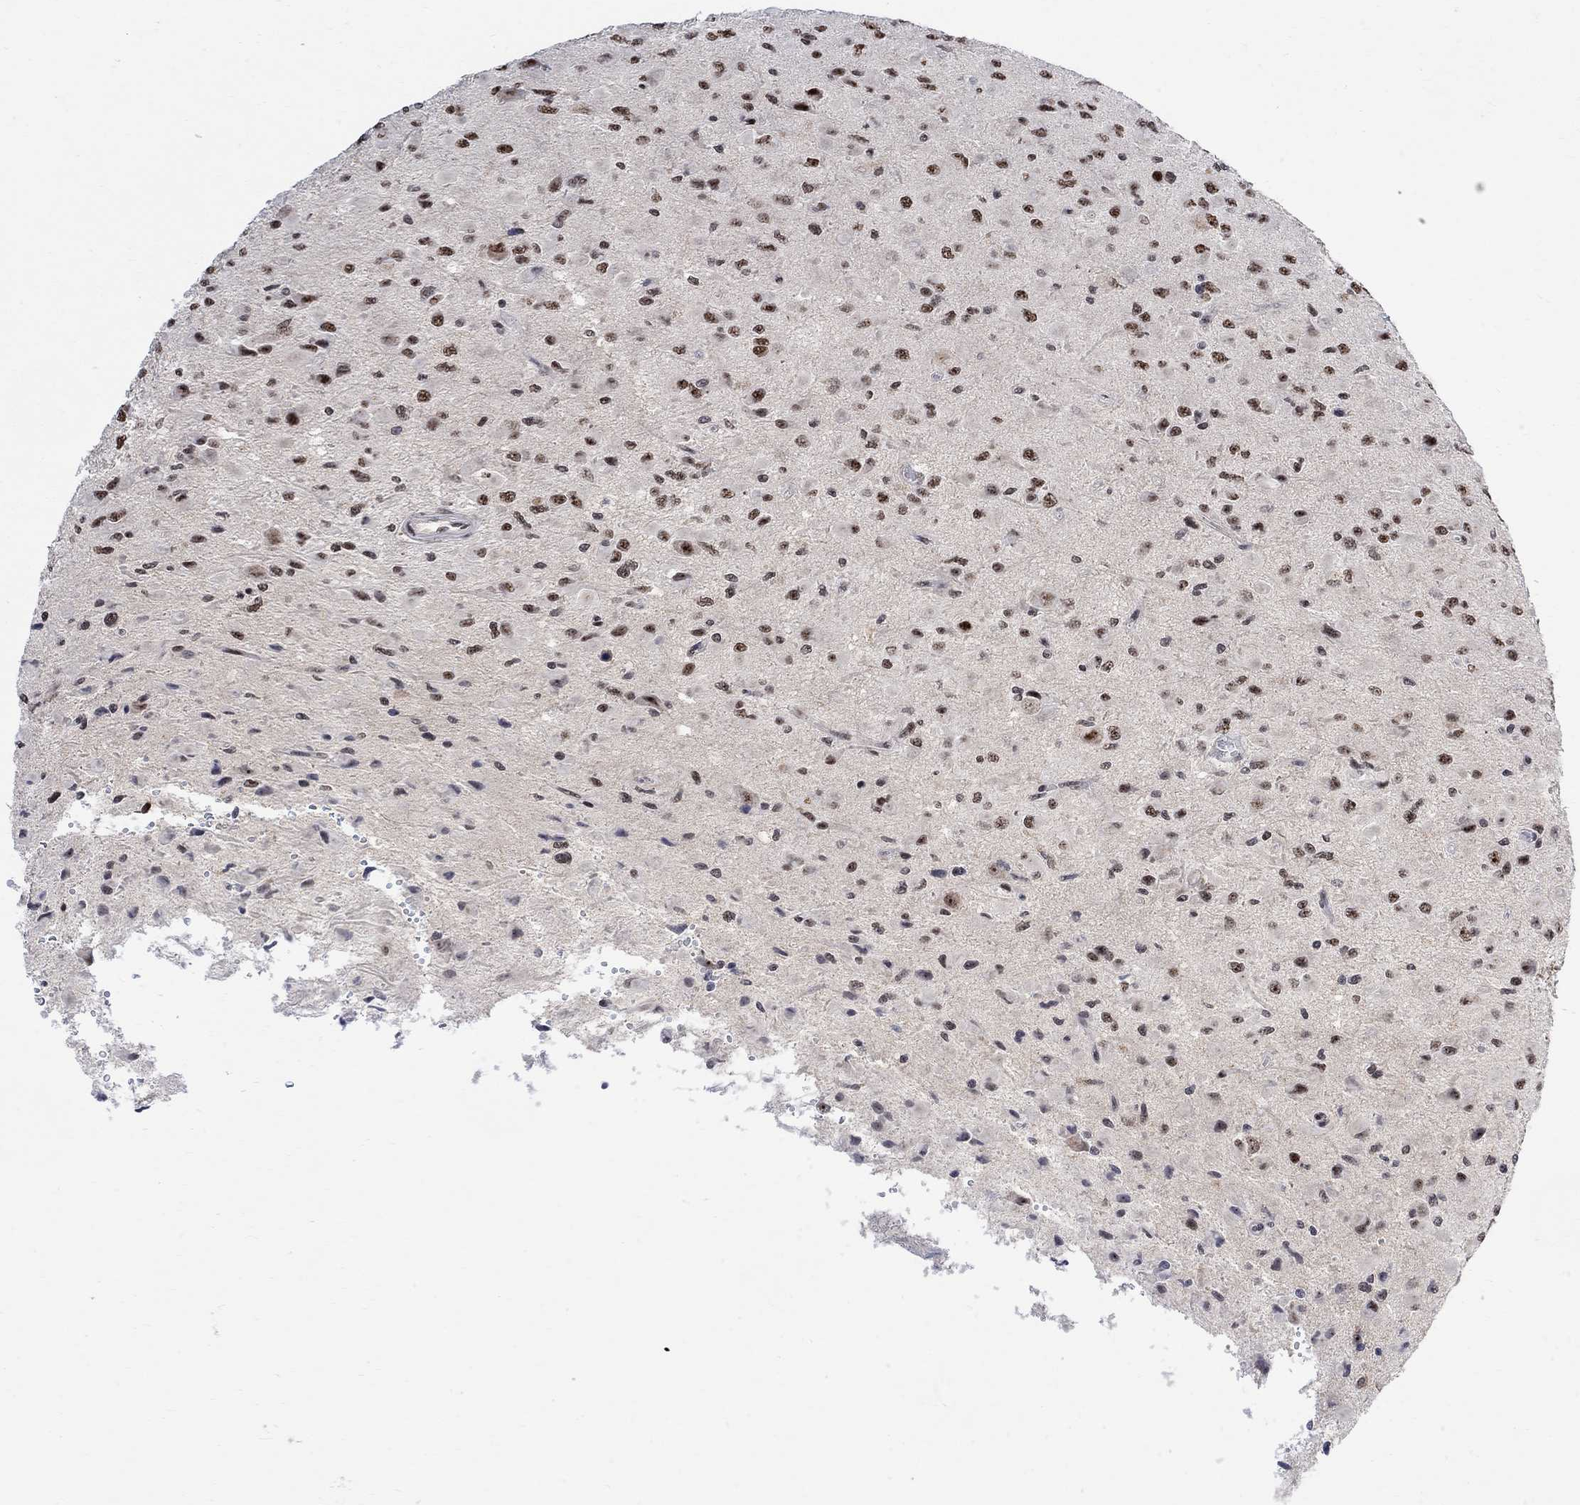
{"staining": {"intensity": "moderate", "quantity": "<25%", "location": "nuclear"}, "tissue": "glioma", "cell_type": "Tumor cells", "image_type": "cancer", "snomed": [{"axis": "morphology", "description": "Glioma, malignant, High grade"}, {"axis": "topography", "description": "Cerebral cortex"}], "caption": "Glioma stained with a brown dye shows moderate nuclear positive staining in approximately <25% of tumor cells.", "gene": "E4F1", "patient": {"sex": "male", "age": 35}}